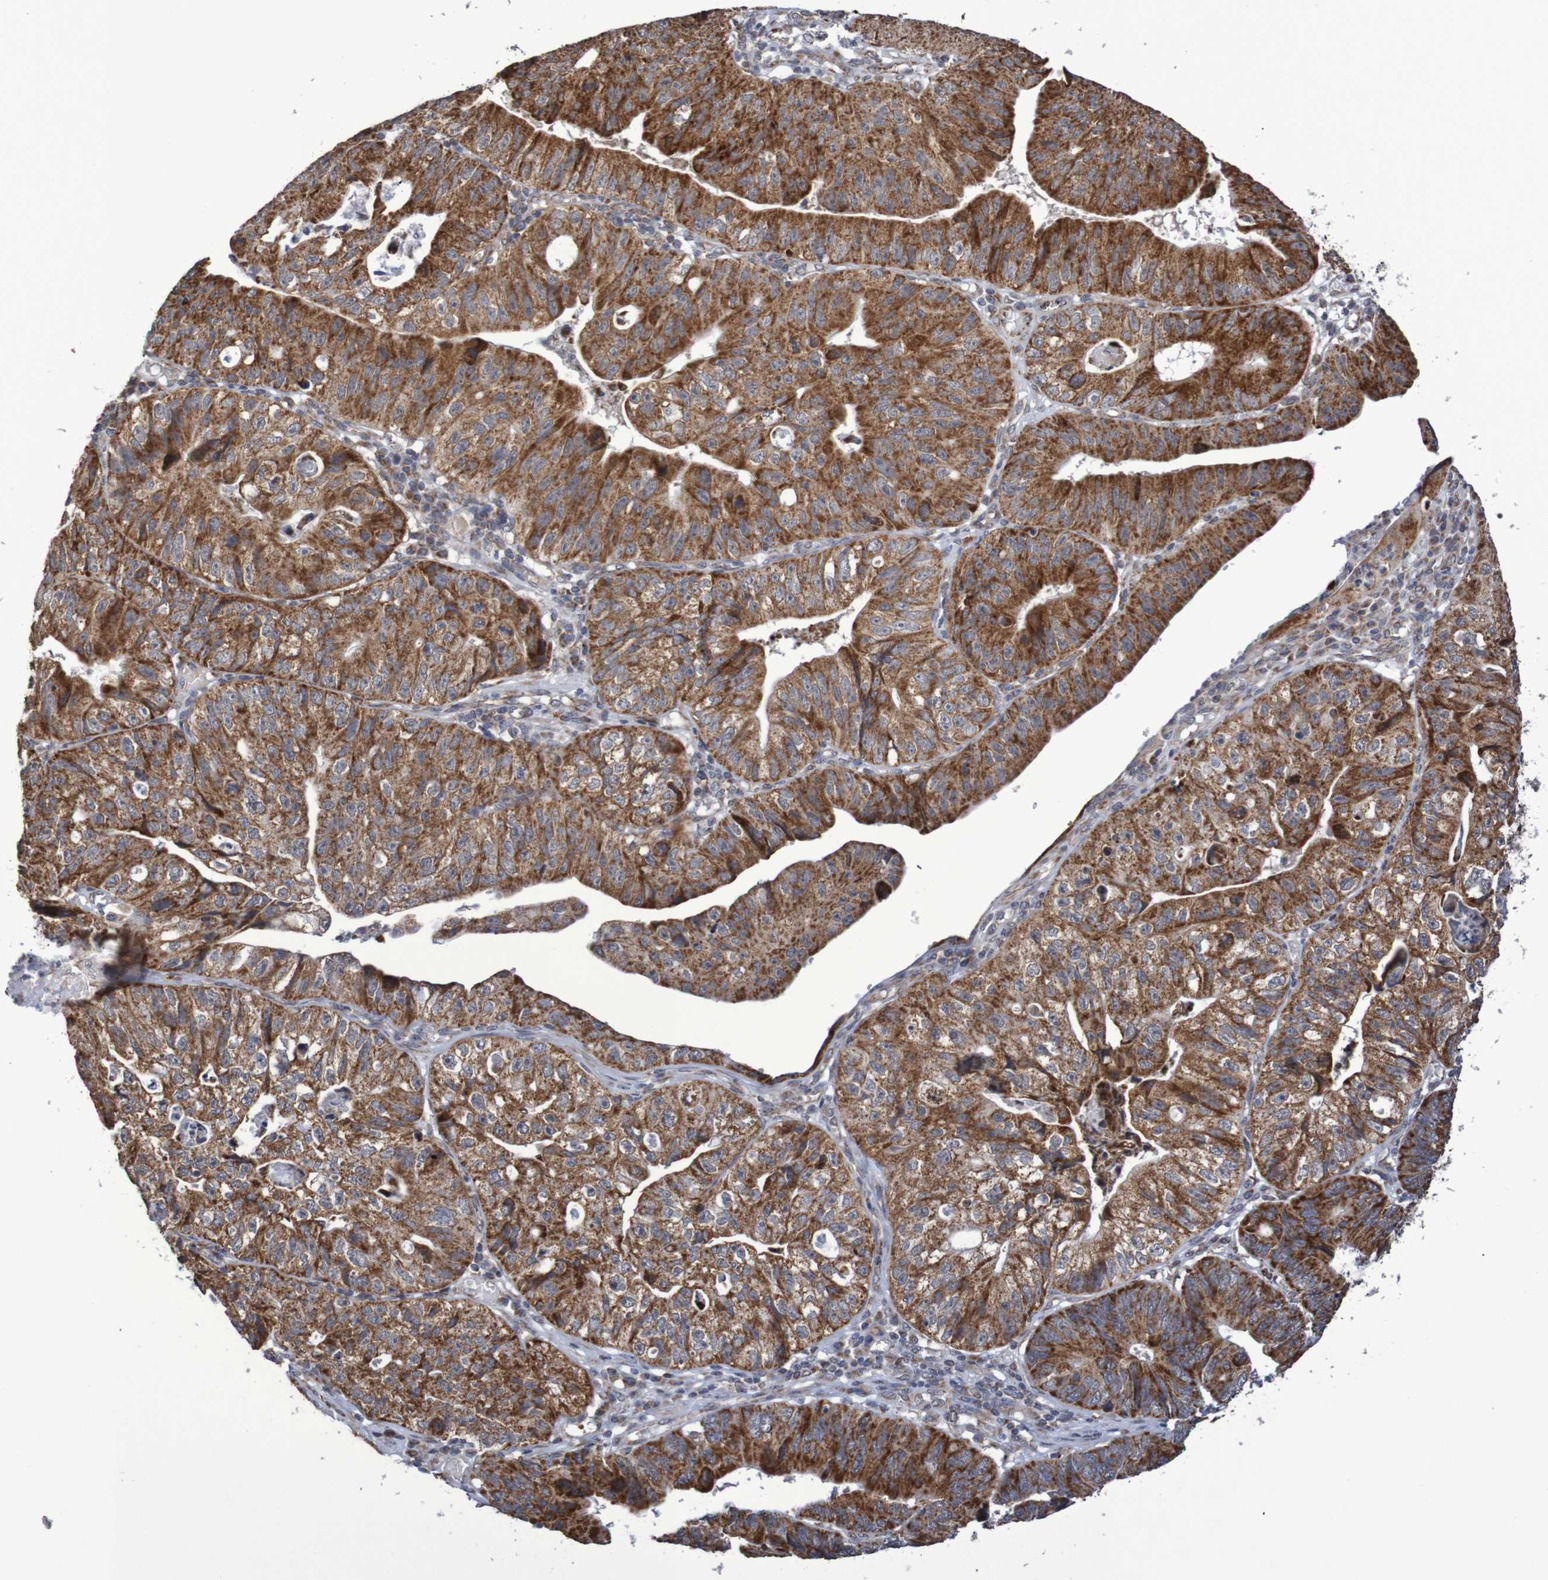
{"staining": {"intensity": "strong", "quantity": ">75%", "location": "cytoplasmic/membranous"}, "tissue": "stomach cancer", "cell_type": "Tumor cells", "image_type": "cancer", "snomed": [{"axis": "morphology", "description": "Adenocarcinoma, NOS"}, {"axis": "topography", "description": "Stomach"}], "caption": "Stomach cancer (adenocarcinoma) stained for a protein displays strong cytoplasmic/membranous positivity in tumor cells. (Stains: DAB (3,3'-diaminobenzidine) in brown, nuclei in blue, Microscopy: brightfield microscopy at high magnification).", "gene": "DVL1", "patient": {"sex": "male", "age": 59}}